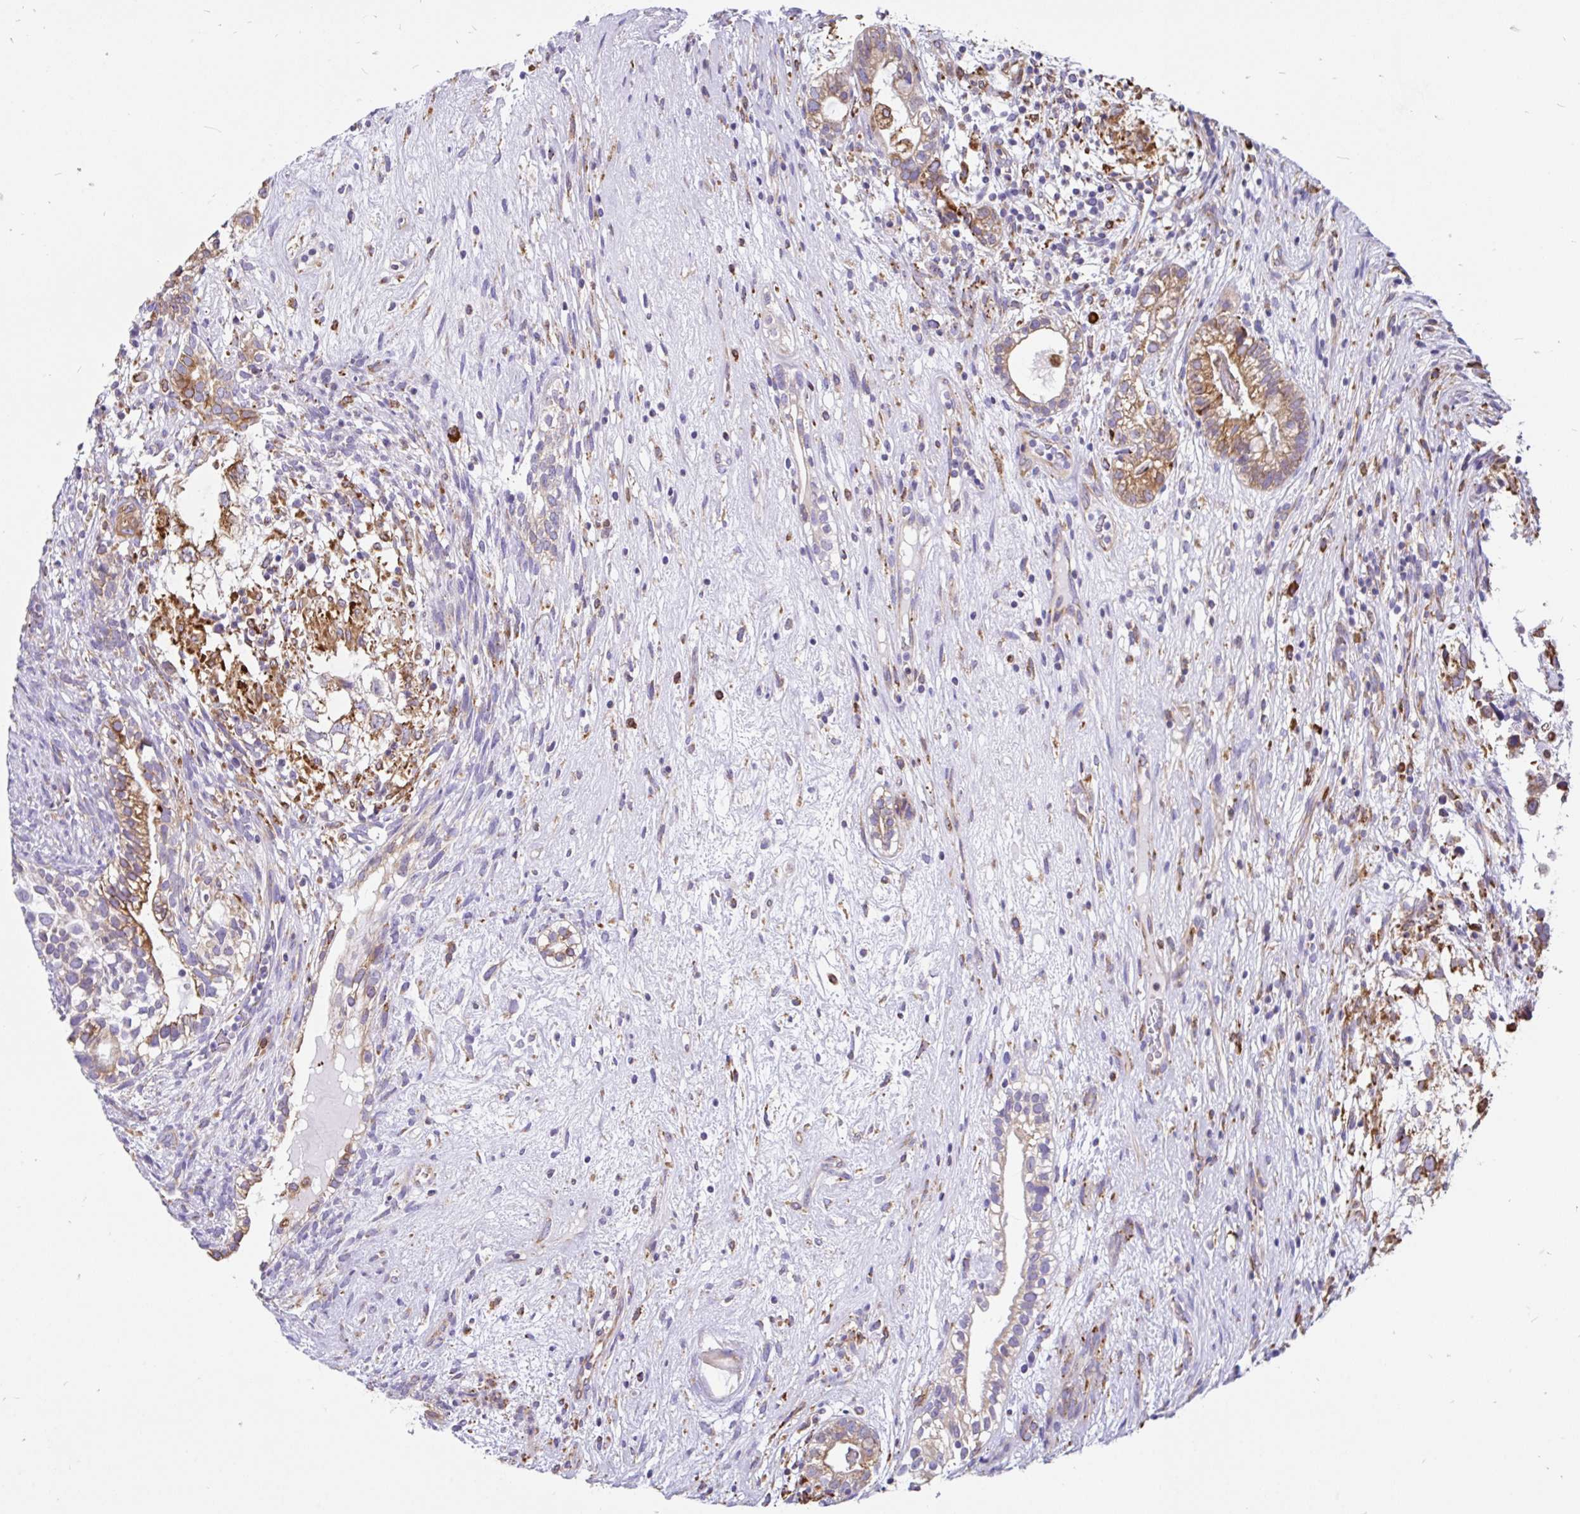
{"staining": {"intensity": "moderate", "quantity": "25%-75%", "location": "cytoplasmic/membranous"}, "tissue": "testis cancer", "cell_type": "Tumor cells", "image_type": "cancer", "snomed": [{"axis": "morphology", "description": "Seminoma, NOS"}, {"axis": "morphology", "description": "Carcinoma, Embryonal, NOS"}, {"axis": "topography", "description": "Testis"}], "caption": "A brown stain highlights moderate cytoplasmic/membranous expression of a protein in seminoma (testis) tumor cells. The protein of interest is shown in brown color, while the nuclei are stained blue.", "gene": "EML5", "patient": {"sex": "male", "age": 41}}